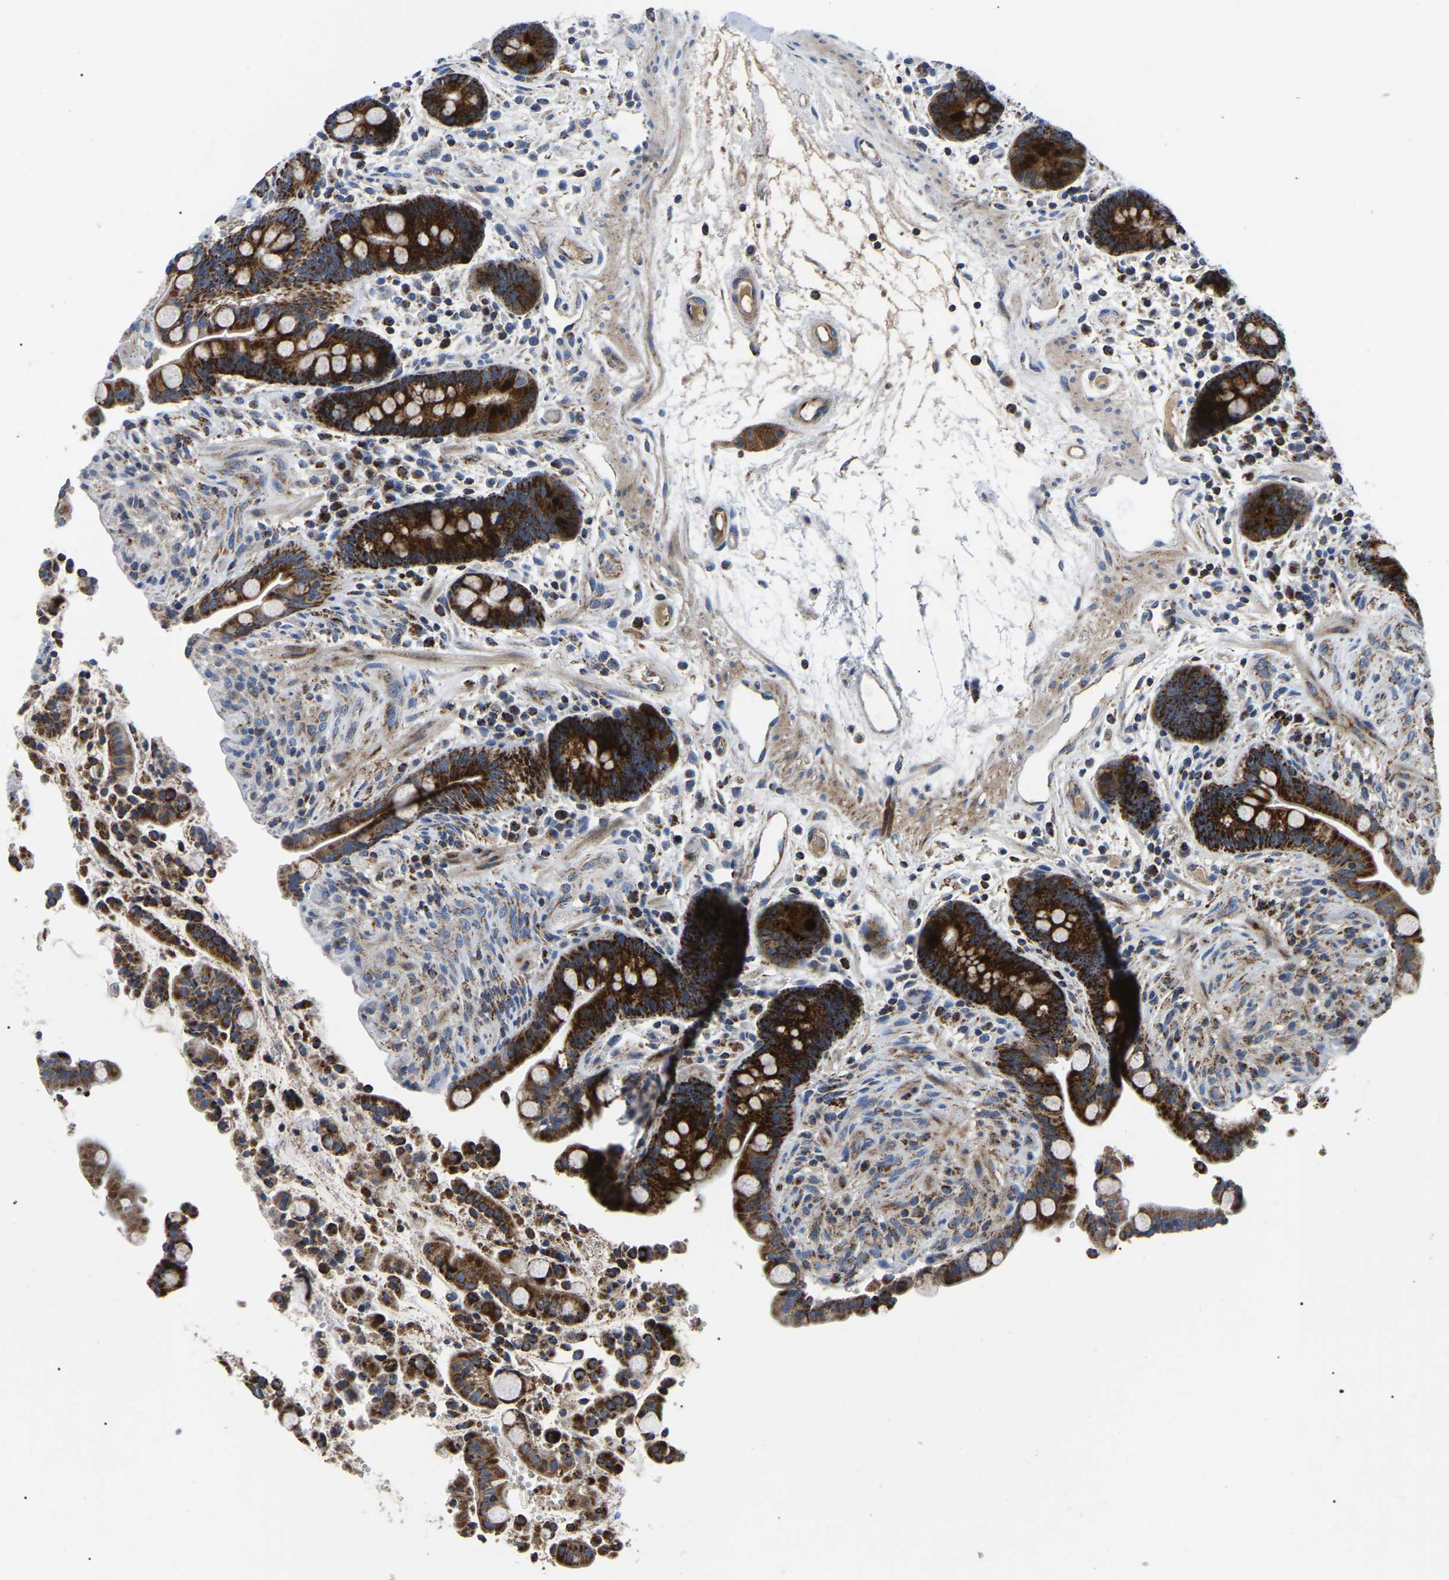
{"staining": {"intensity": "weak", "quantity": ">75%", "location": "cytoplasmic/membranous"}, "tissue": "colon", "cell_type": "Endothelial cells", "image_type": "normal", "snomed": [{"axis": "morphology", "description": "Normal tissue, NOS"}, {"axis": "topography", "description": "Colon"}], "caption": "This histopathology image exhibits benign colon stained with immunohistochemistry to label a protein in brown. The cytoplasmic/membranous of endothelial cells show weak positivity for the protein. Nuclei are counter-stained blue.", "gene": "PPM1E", "patient": {"sex": "male", "age": 73}}